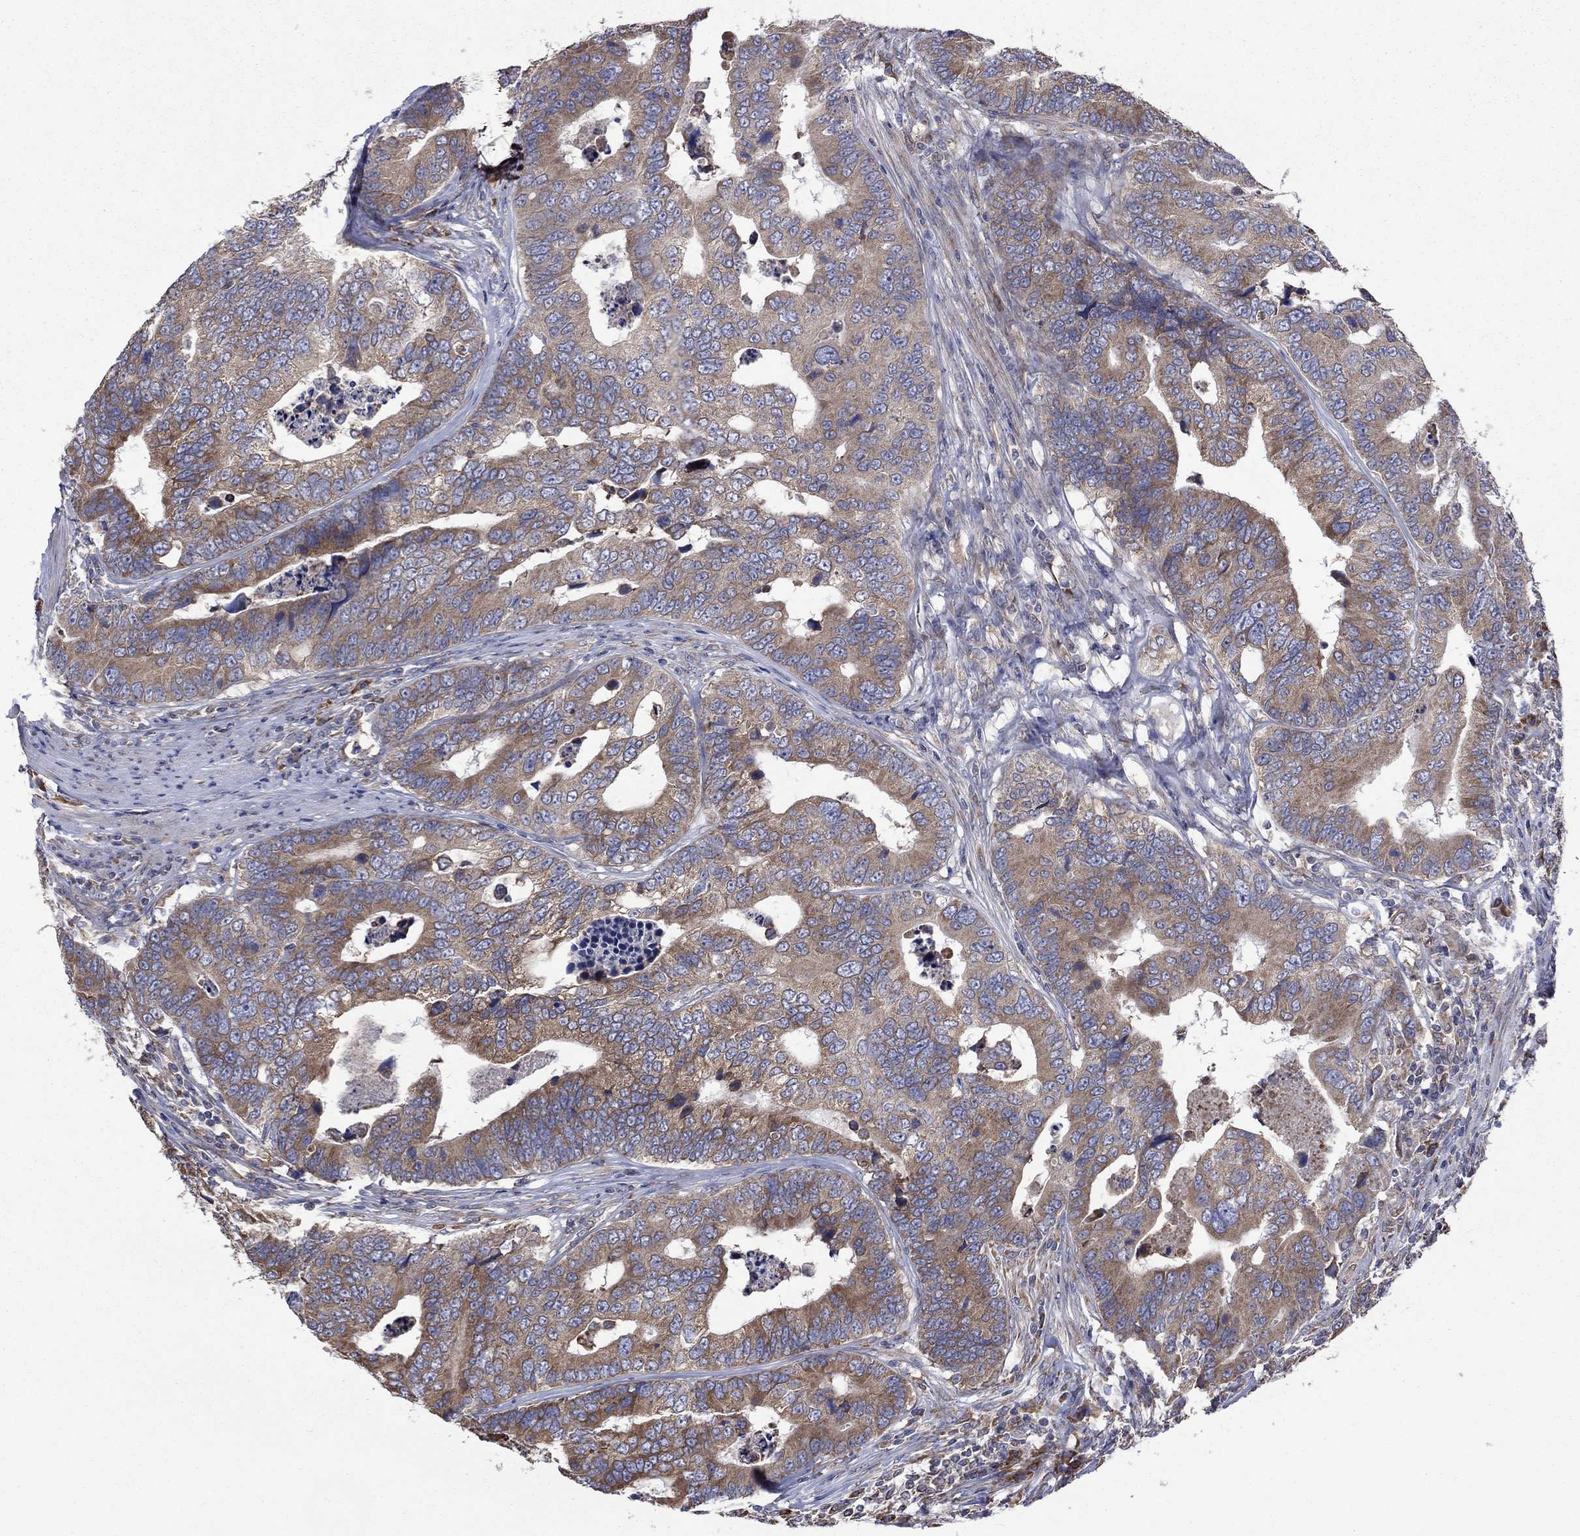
{"staining": {"intensity": "moderate", "quantity": ">75%", "location": "cytoplasmic/membranous"}, "tissue": "colorectal cancer", "cell_type": "Tumor cells", "image_type": "cancer", "snomed": [{"axis": "morphology", "description": "Adenocarcinoma, NOS"}, {"axis": "topography", "description": "Colon"}], "caption": "Protein staining by immunohistochemistry shows moderate cytoplasmic/membranous positivity in about >75% of tumor cells in adenocarcinoma (colorectal). The staining was performed using DAB, with brown indicating positive protein expression. Nuclei are stained blue with hematoxylin.", "gene": "FURIN", "patient": {"sex": "female", "age": 72}}